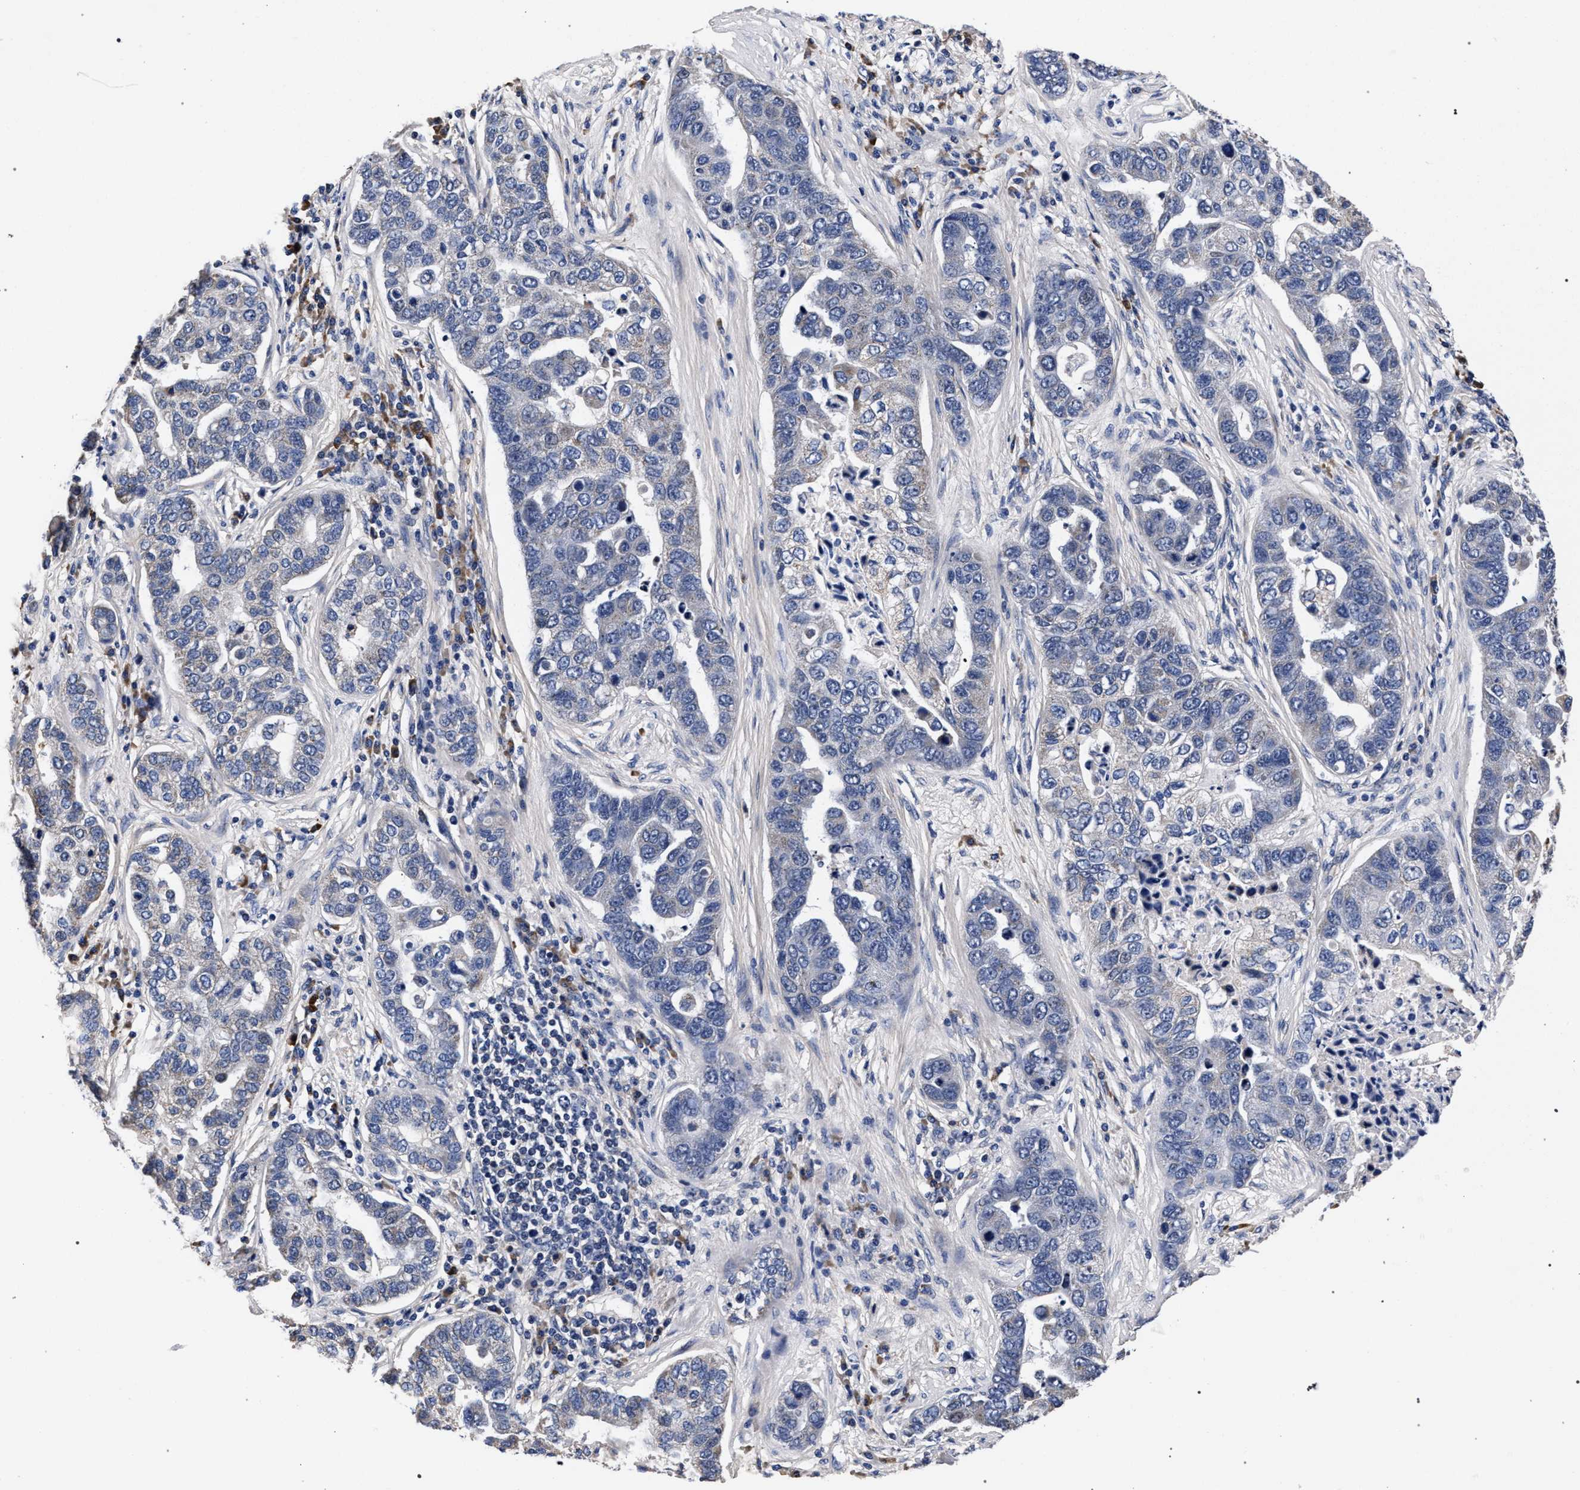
{"staining": {"intensity": "negative", "quantity": "none", "location": "none"}, "tissue": "pancreatic cancer", "cell_type": "Tumor cells", "image_type": "cancer", "snomed": [{"axis": "morphology", "description": "Adenocarcinoma, NOS"}, {"axis": "topography", "description": "Pancreas"}], "caption": "The image demonstrates no staining of tumor cells in adenocarcinoma (pancreatic). The staining is performed using DAB brown chromogen with nuclei counter-stained in using hematoxylin.", "gene": "CFAP95", "patient": {"sex": "female", "age": 61}}